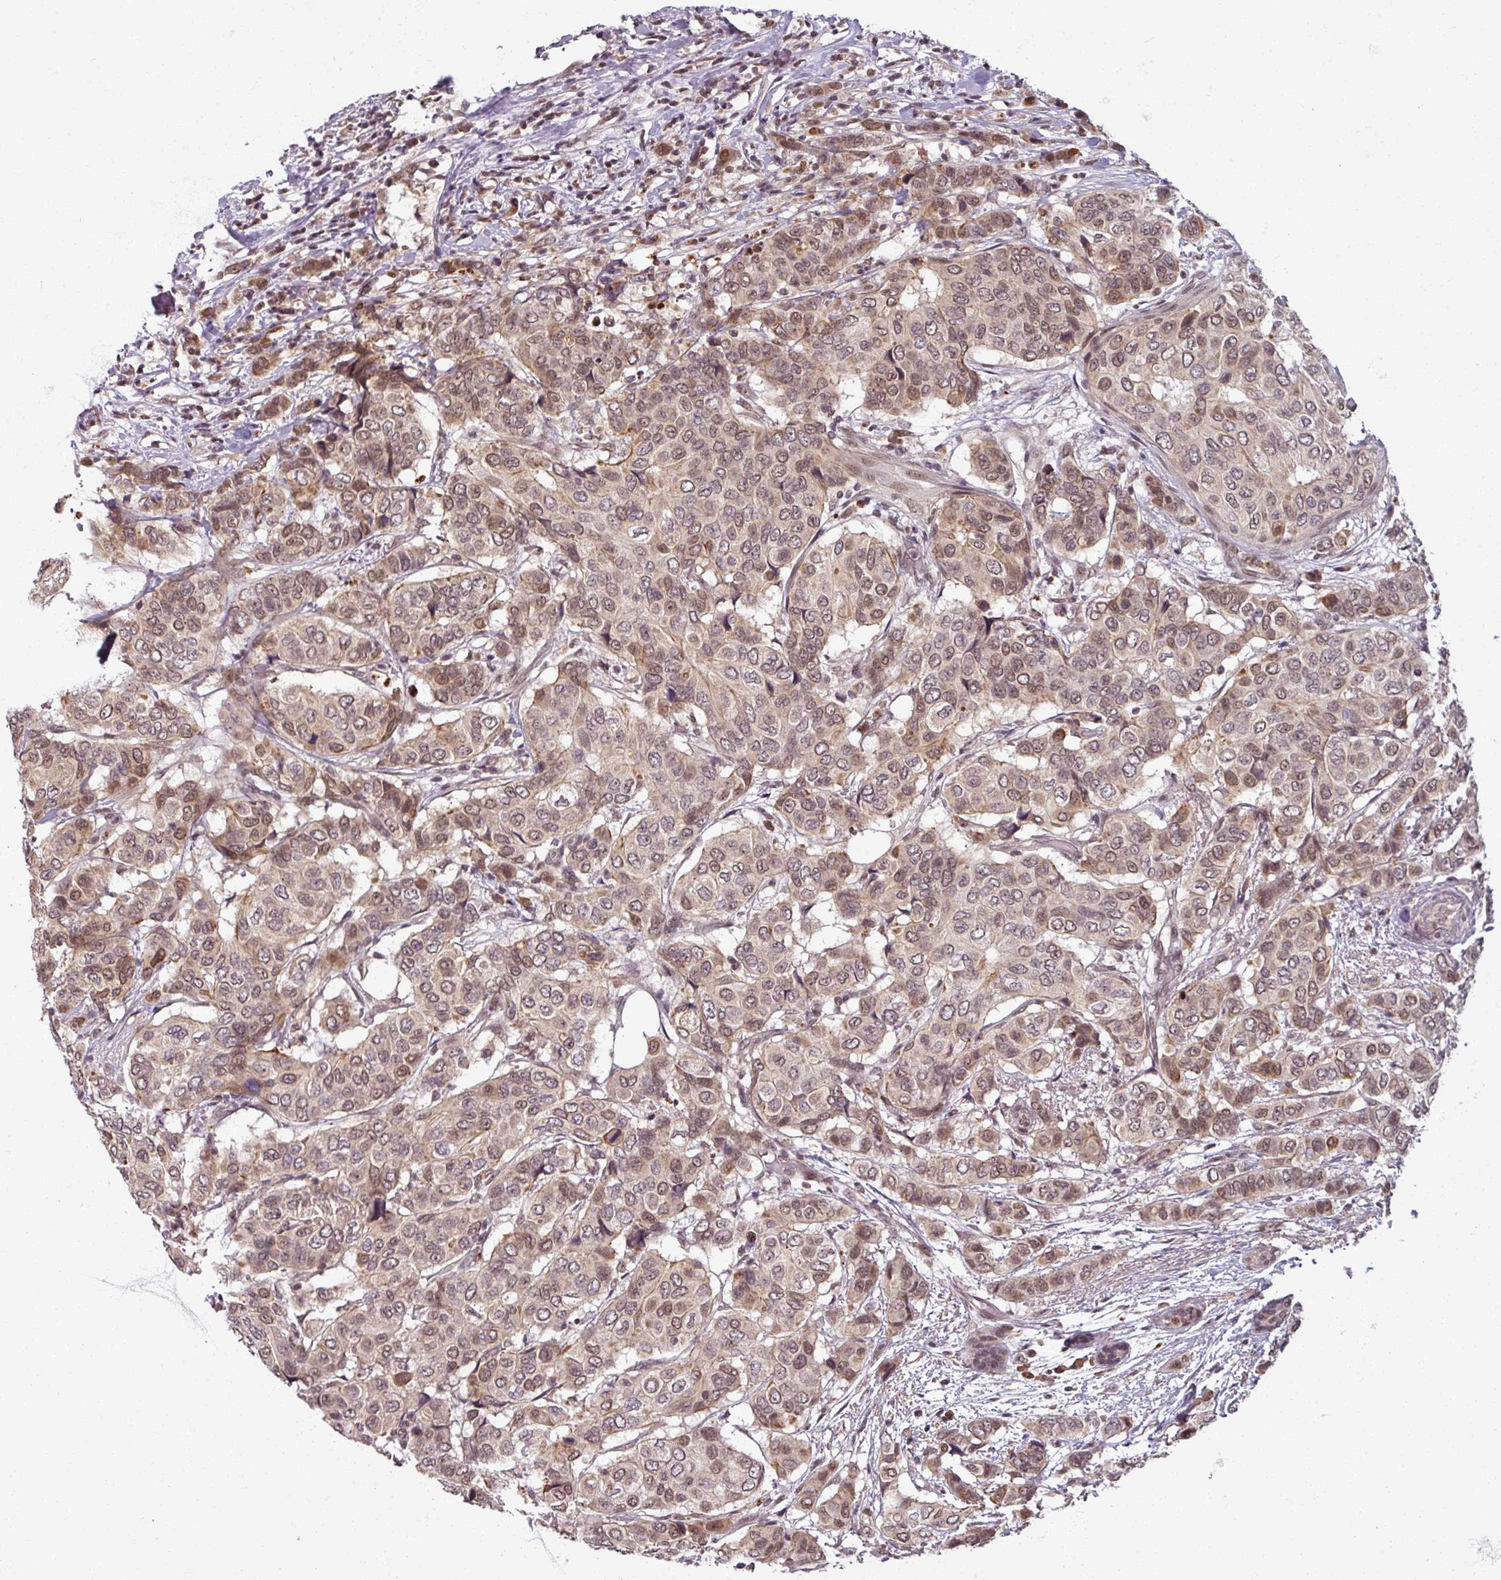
{"staining": {"intensity": "moderate", "quantity": ">75%", "location": "nuclear"}, "tissue": "breast cancer", "cell_type": "Tumor cells", "image_type": "cancer", "snomed": [{"axis": "morphology", "description": "Lobular carcinoma"}, {"axis": "topography", "description": "Breast"}], "caption": "Immunohistochemical staining of lobular carcinoma (breast) displays medium levels of moderate nuclear protein positivity in approximately >75% of tumor cells.", "gene": "POLR2G", "patient": {"sex": "female", "age": 51}}